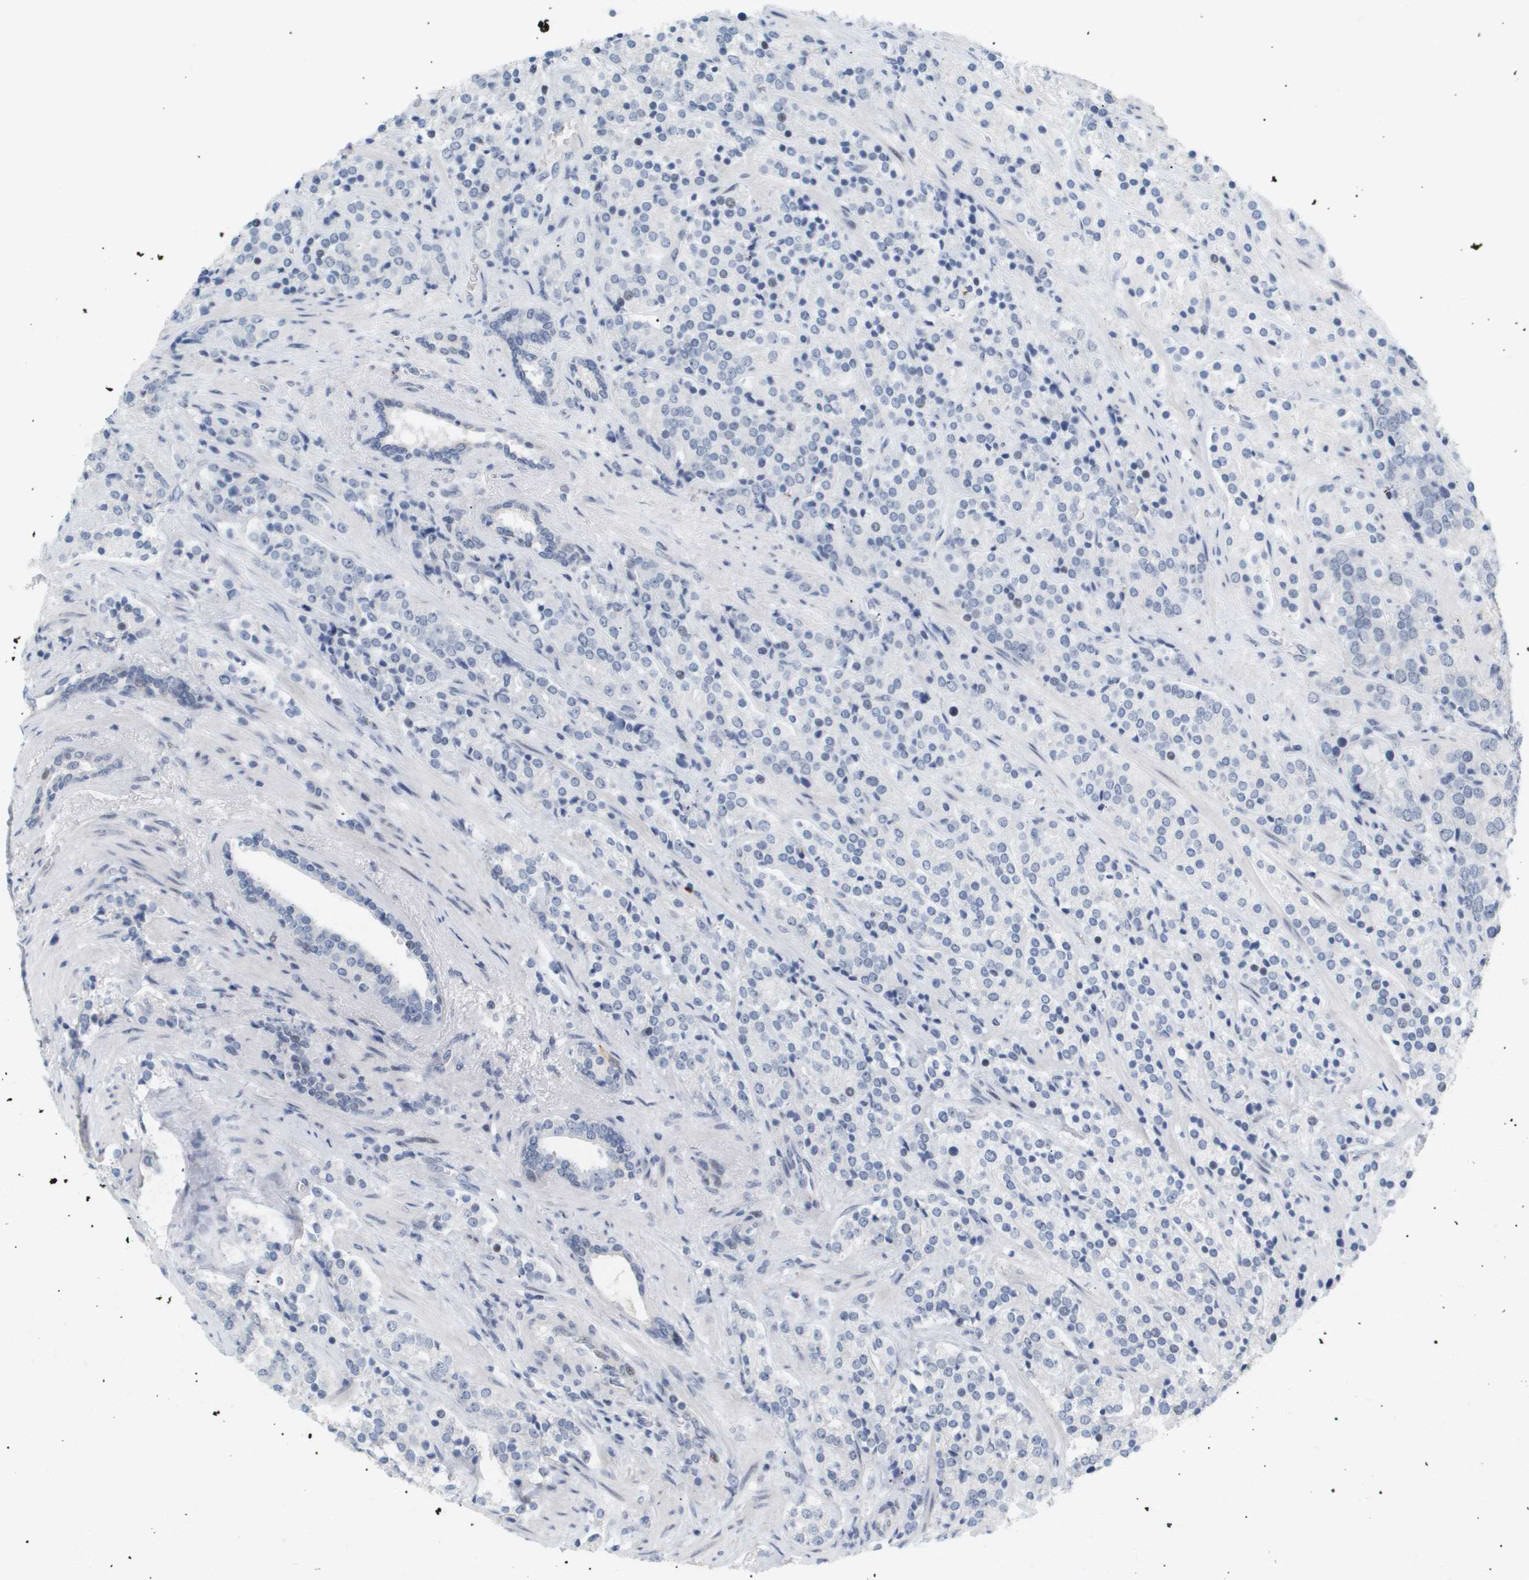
{"staining": {"intensity": "weak", "quantity": "<25%", "location": "nuclear"}, "tissue": "prostate cancer", "cell_type": "Tumor cells", "image_type": "cancer", "snomed": [{"axis": "morphology", "description": "Adenocarcinoma, High grade"}, {"axis": "topography", "description": "Prostate"}], "caption": "This micrograph is of high-grade adenocarcinoma (prostate) stained with IHC to label a protein in brown with the nuclei are counter-stained blue. There is no staining in tumor cells.", "gene": "PPARD", "patient": {"sex": "male", "age": 71}}